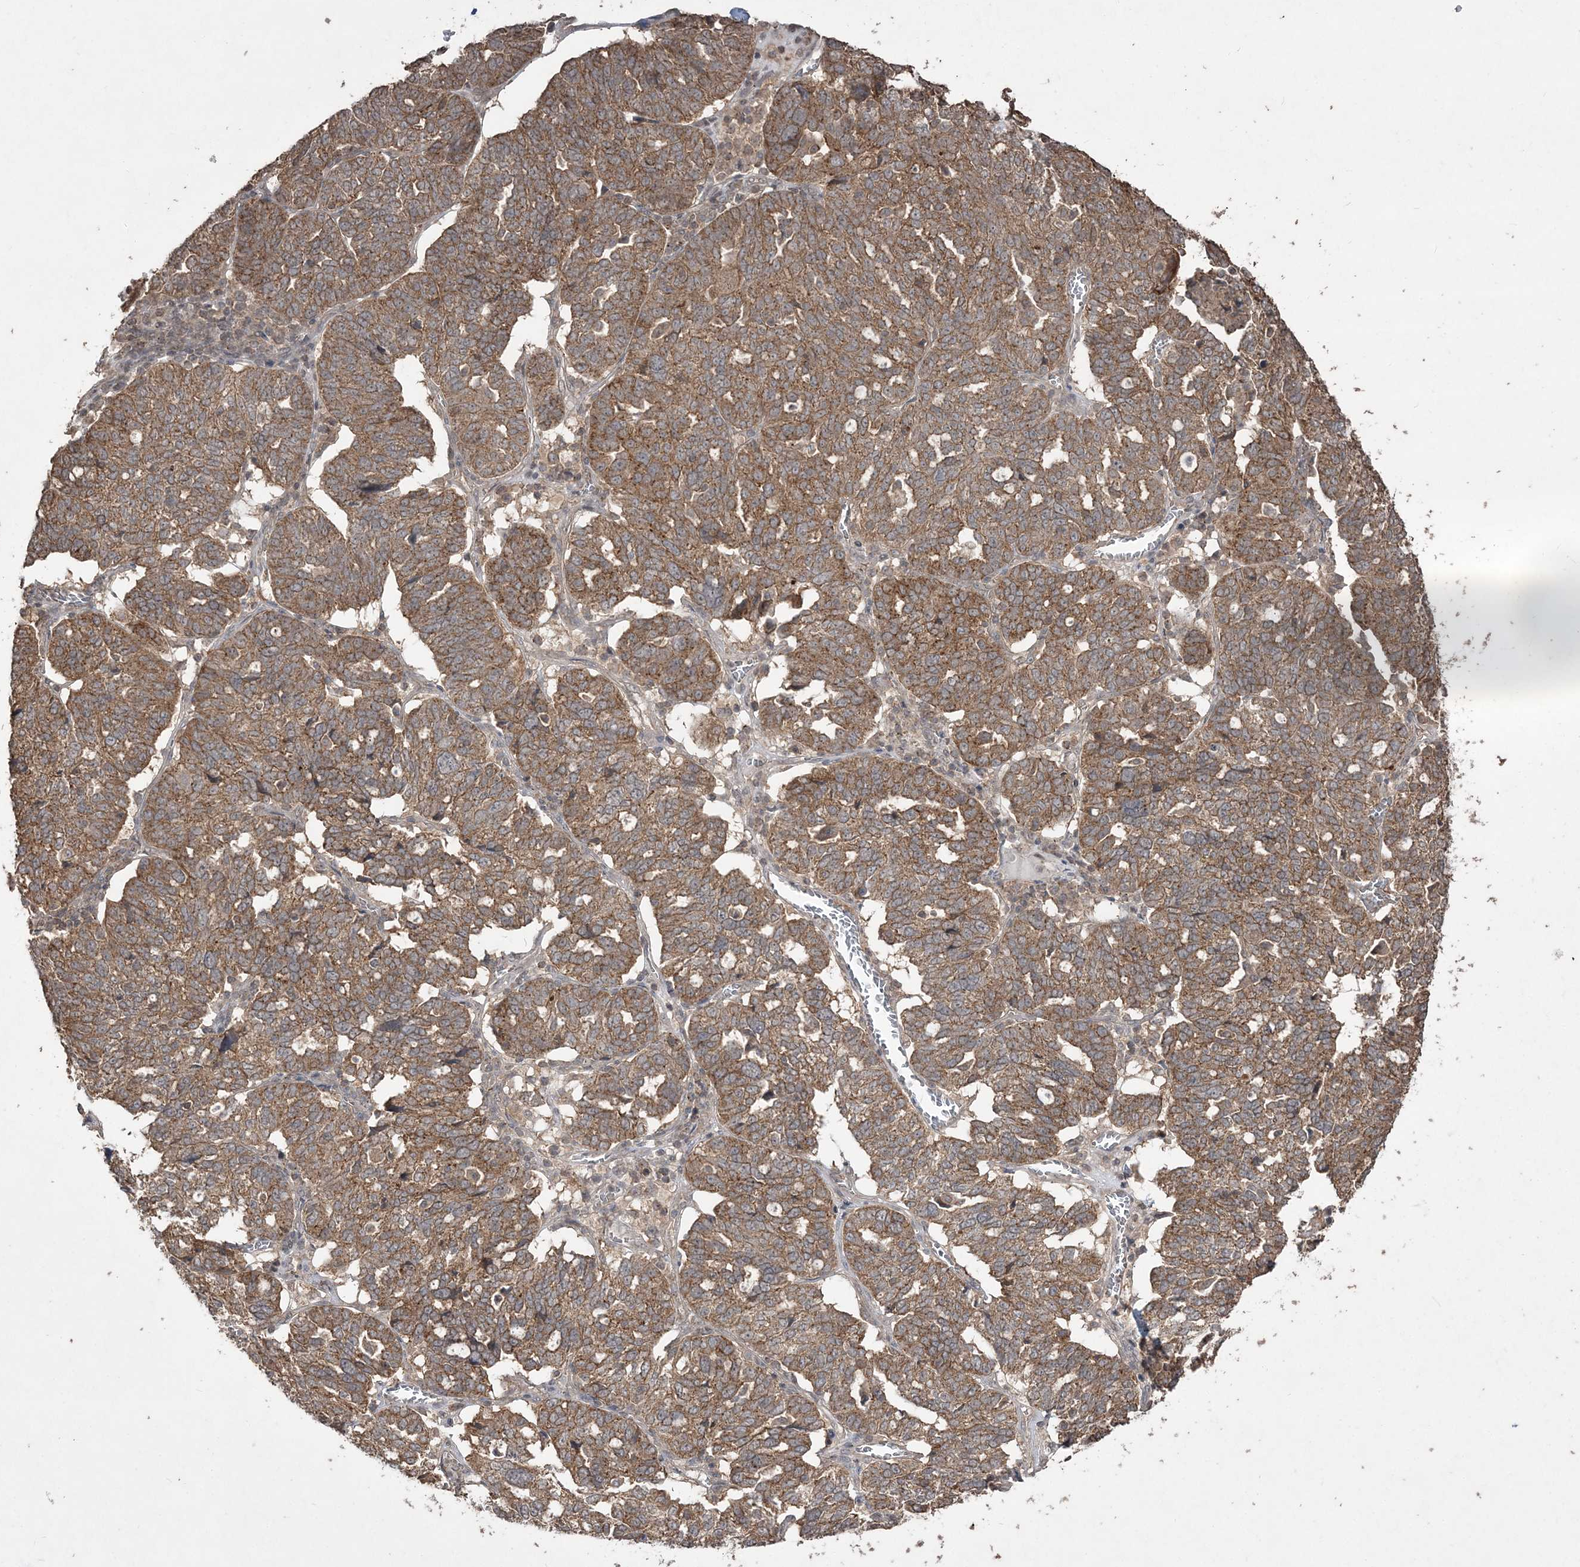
{"staining": {"intensity": "moderate", "quantity": ">75%", "location": "cytoplasmic/membranous"}, "tissue": "ovarian cancer", "cell_type": "Tumor cells", "image_type": "cancer", "snomed": [{"axis": "morphology", "description": "Cystadenocarcinoma, serous, NOS"}, {"axis": "topography", "description": "Ovary"}], "caption": "An immunohistochemistry (IHC) photomicrograph of neoplastic tissue is shown. Protein staining in brown highlights moderate cytoplasmic/membranous positivity in ovarian cancer within tumor cells.", "gene": "EHHADH", "patient": {"sex": "female", "age": 59}}